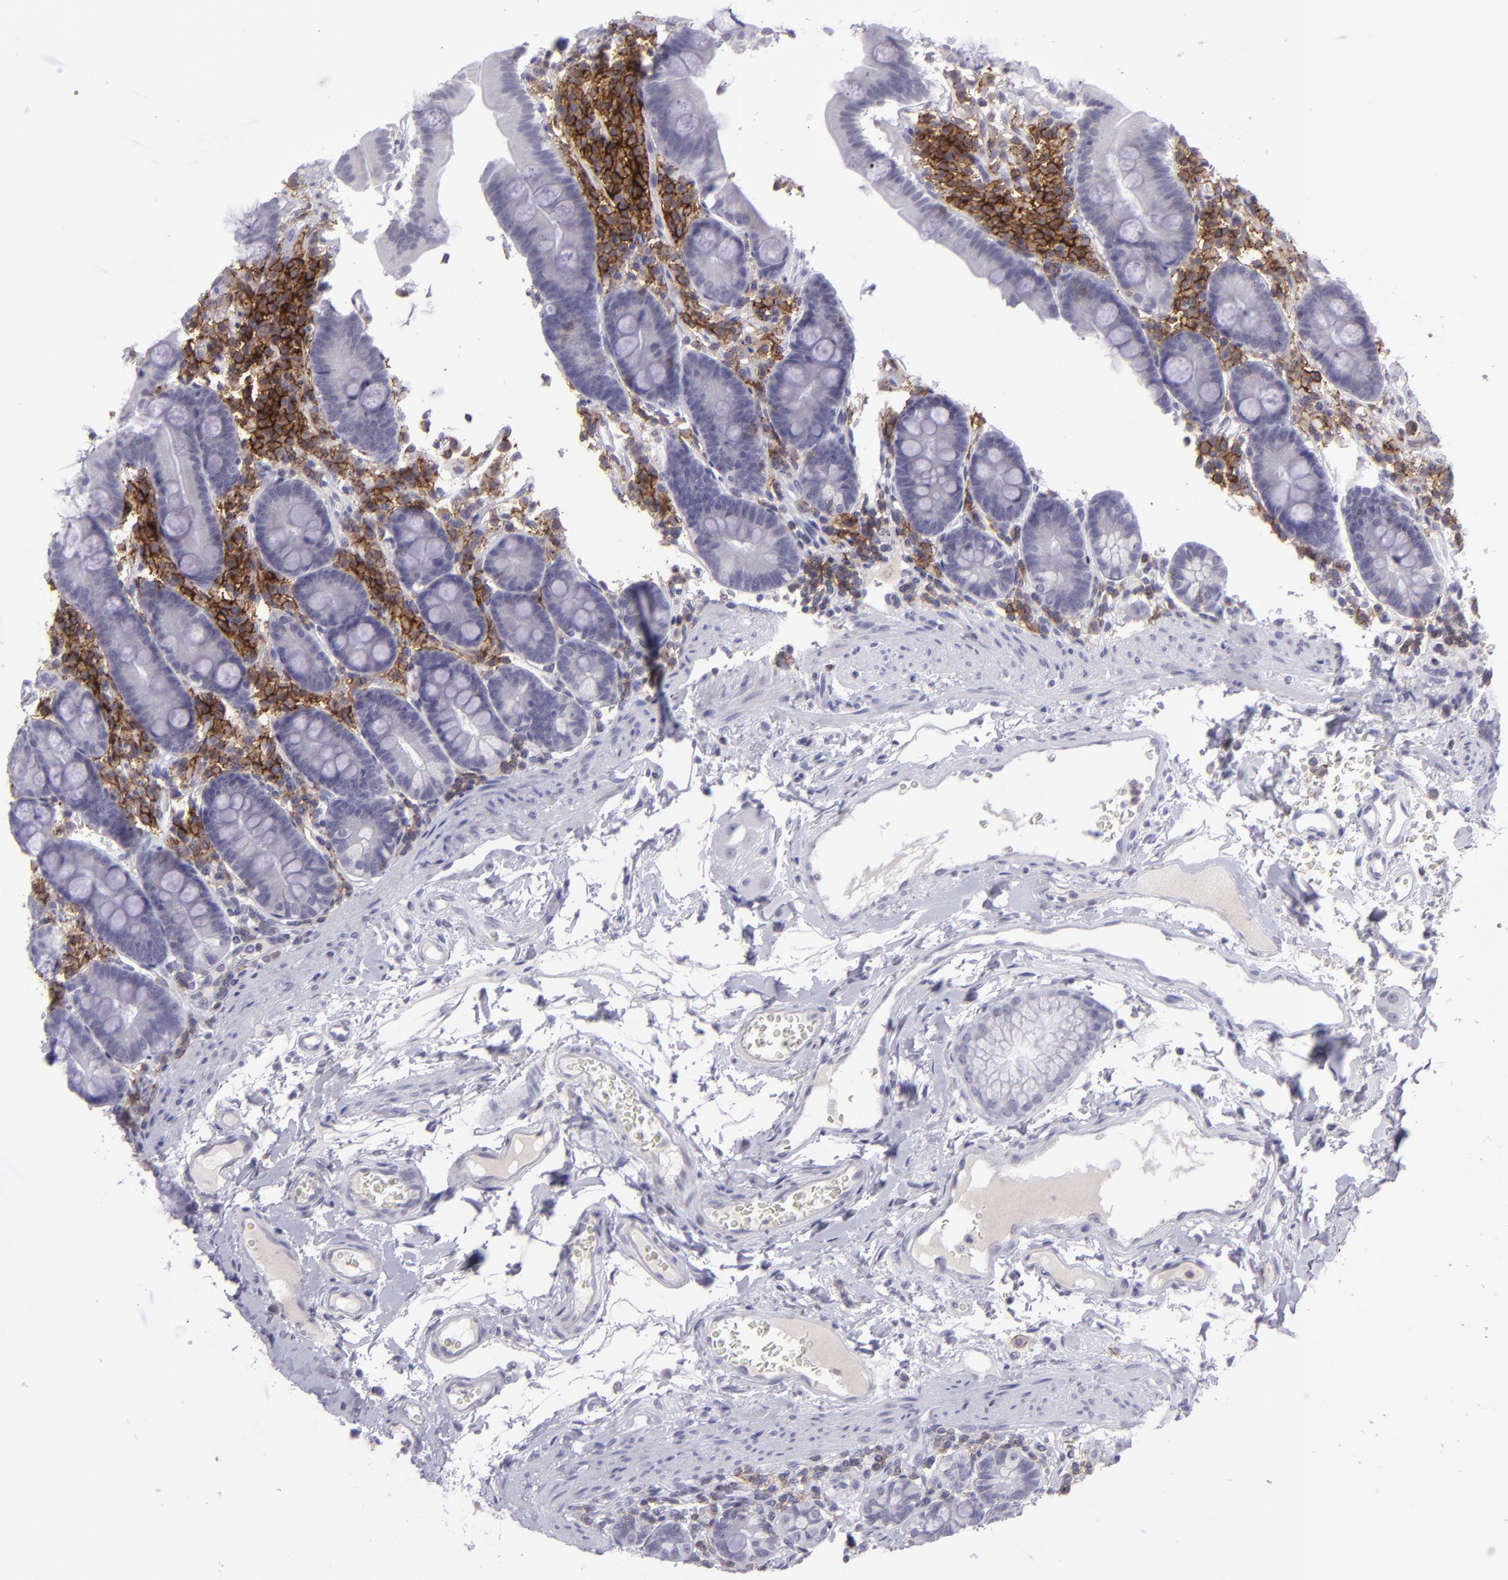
{"staining": {"intensity": "negative", "quantity": "none", "location": "none"}, "tissue": "duodenum", "cell_type": "Glandular cells", "image_type": "normal", "snomed": [{"axis": "morphology", "description": "Normal tissue, NOS"}, {"axis": "topography", "description": "Duodenum"}], "caption": "Immunohistochemical staining of unremarkable duodenum reveals no significant positivity in glandular cells.", "gene": "CD48", "patient": {"sex": "male", "age": 50}}